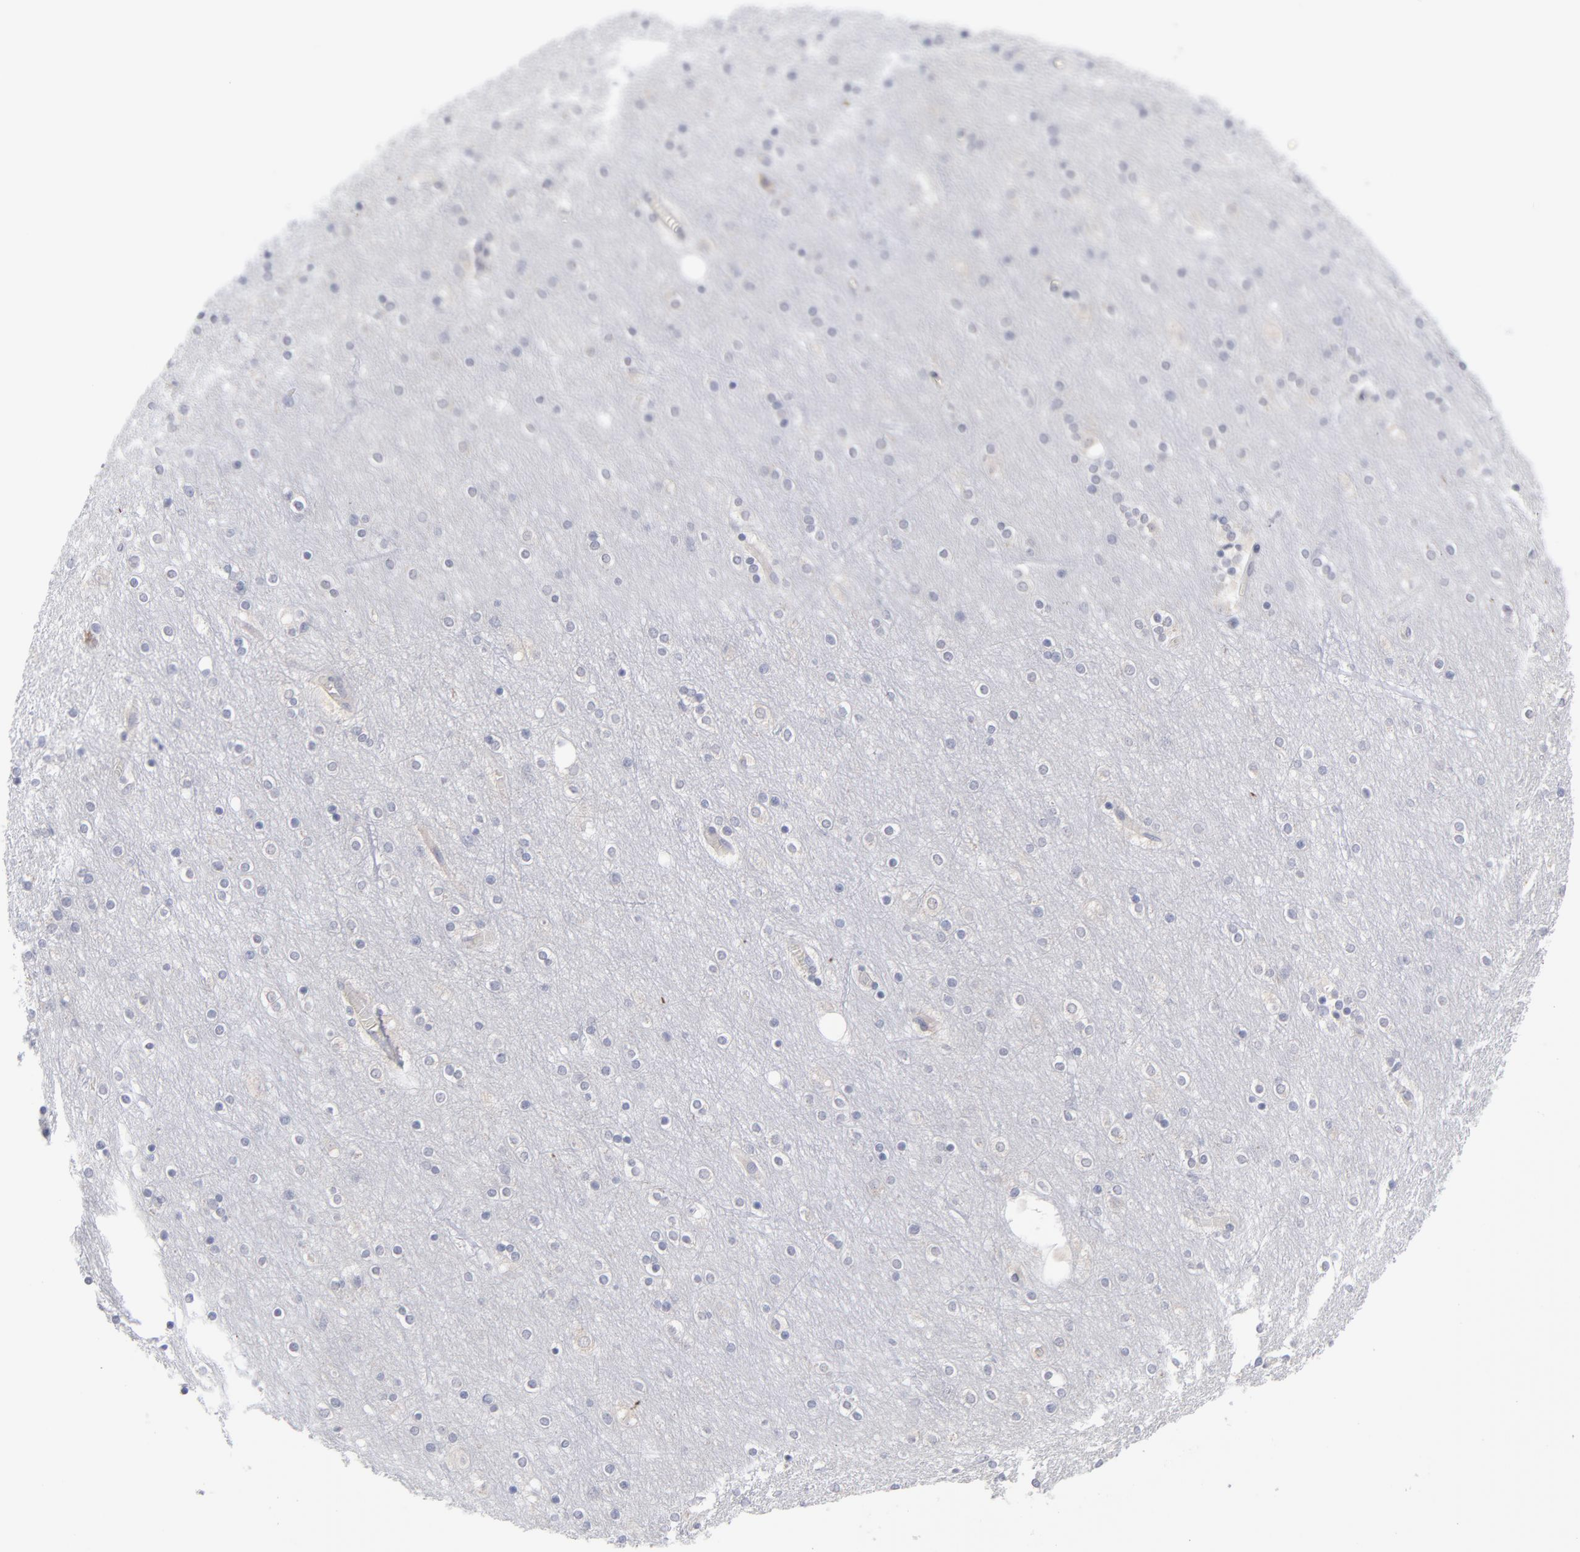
{"staining": {"intensity": "weak", "quantity": "25%-75%", "location": "cytoplasmic/membranous"}, "tissue": "cerebral cortex", "cell_type": "Endothelial cells", "image_type": "normal", "snomed": [{"axis": "morphology", "description": "Normal tissue, NOS"}, {"axis": "topography", "description": "Cerebral cortex"}], "caption": "Immunohistochemistry of unremarkable cerebral cortex reveals low levels of weak cytoplasmic/membranous staining in about 25%-75% of endothelial cells.", "gene": "RPS24", "patient": {"sex": "female", "age": 54}}